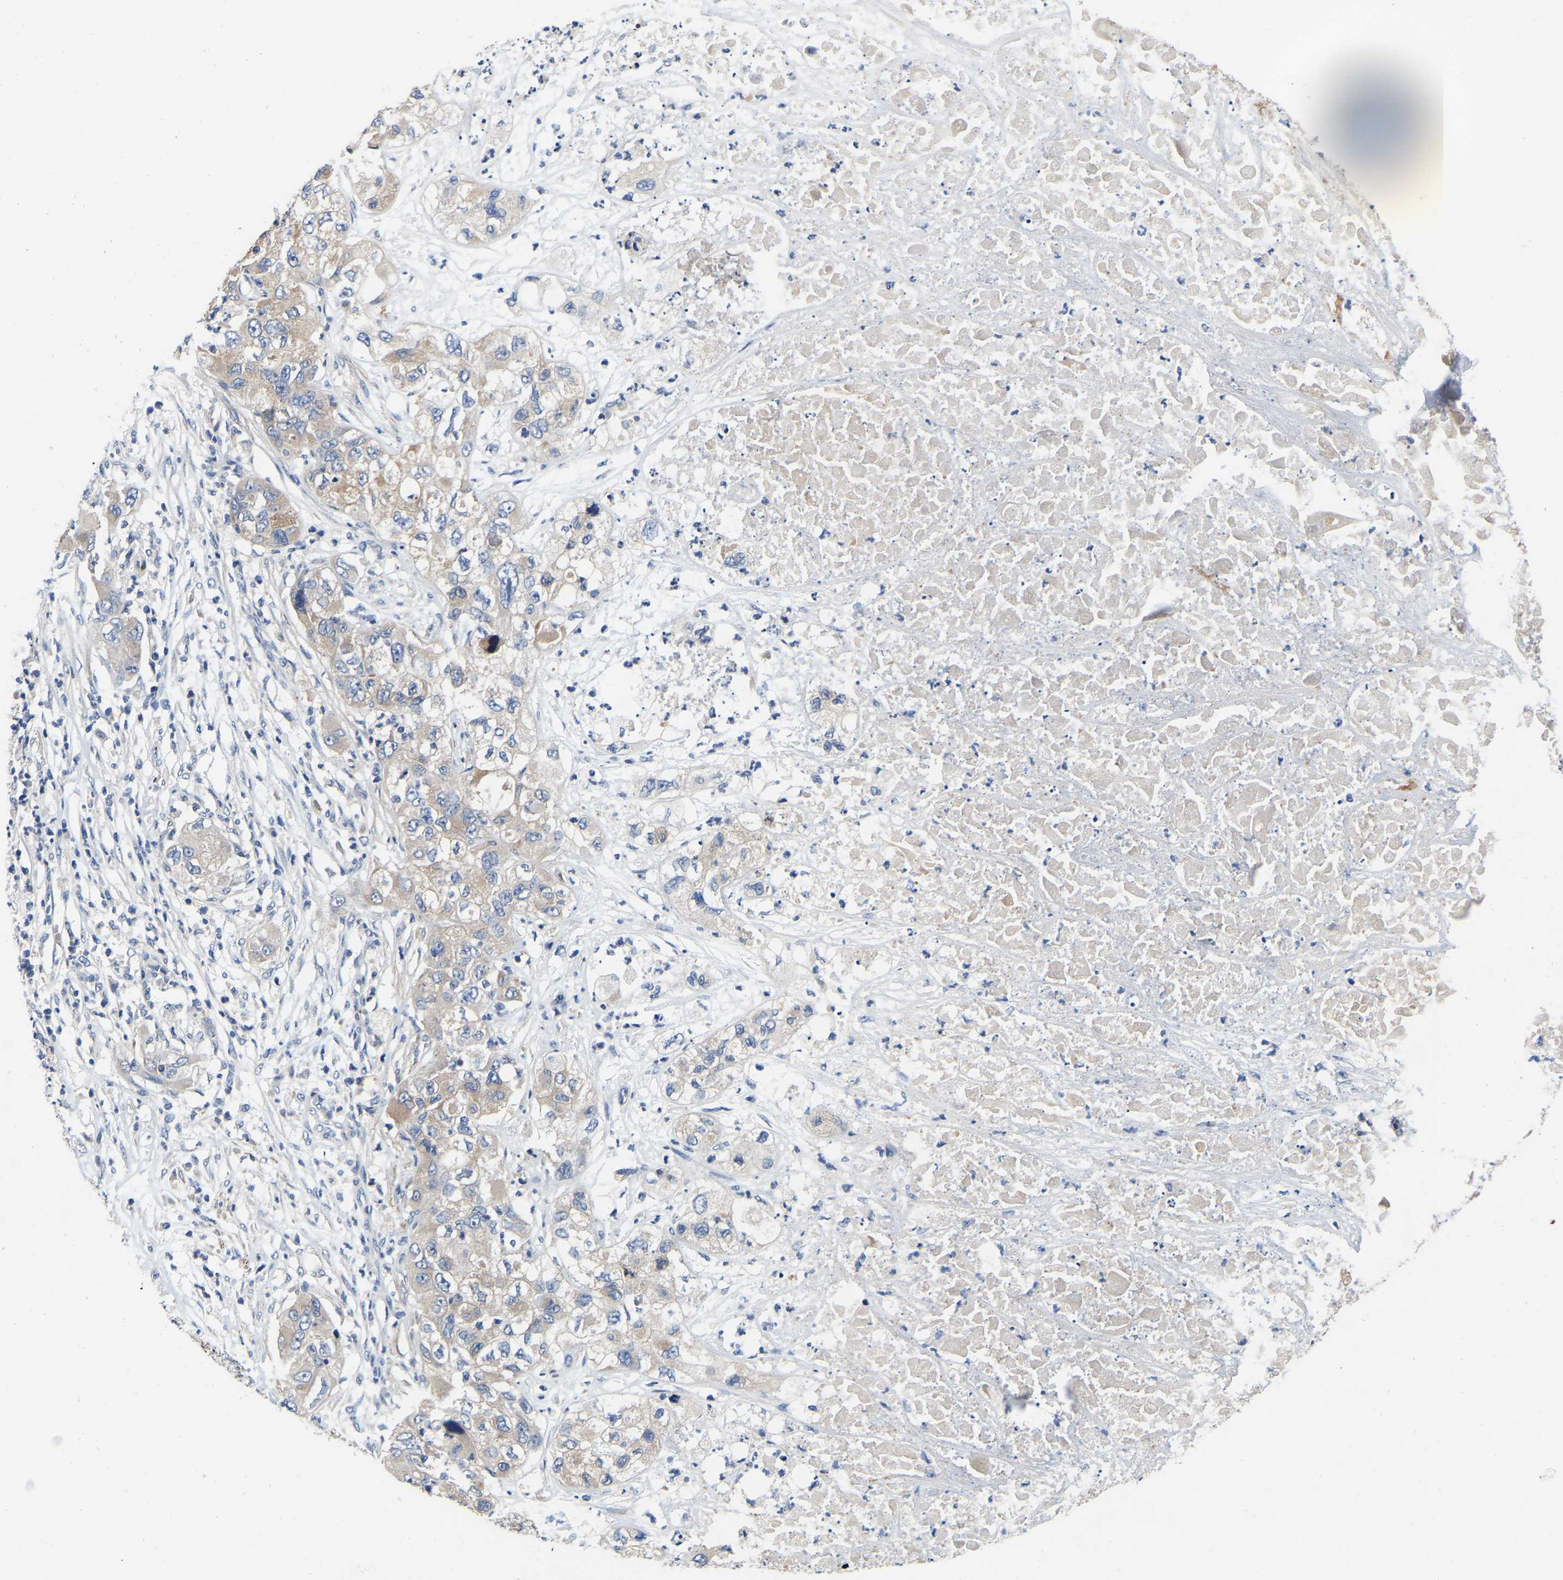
{"staining": {"intensity": "weak", "quantity": "<25%", "location": "cytoplasmic/membranous"}, "tissue": "pancreatic cancer", "cell_type": "Tumor cells", "image_type": "cancer", "snomed": [{"axis": "morphology", "description": "Adenocarcinoma, NOS"}, {"axis": "topography", "description": "Pancreas"}], "caption": "Immunohistochemical staining of pancreatic adenocarcinoma reveals no significant positivity in tumor cells.", "gene": "RAB27B", "patient": {"sex": "female", "age": 78}}